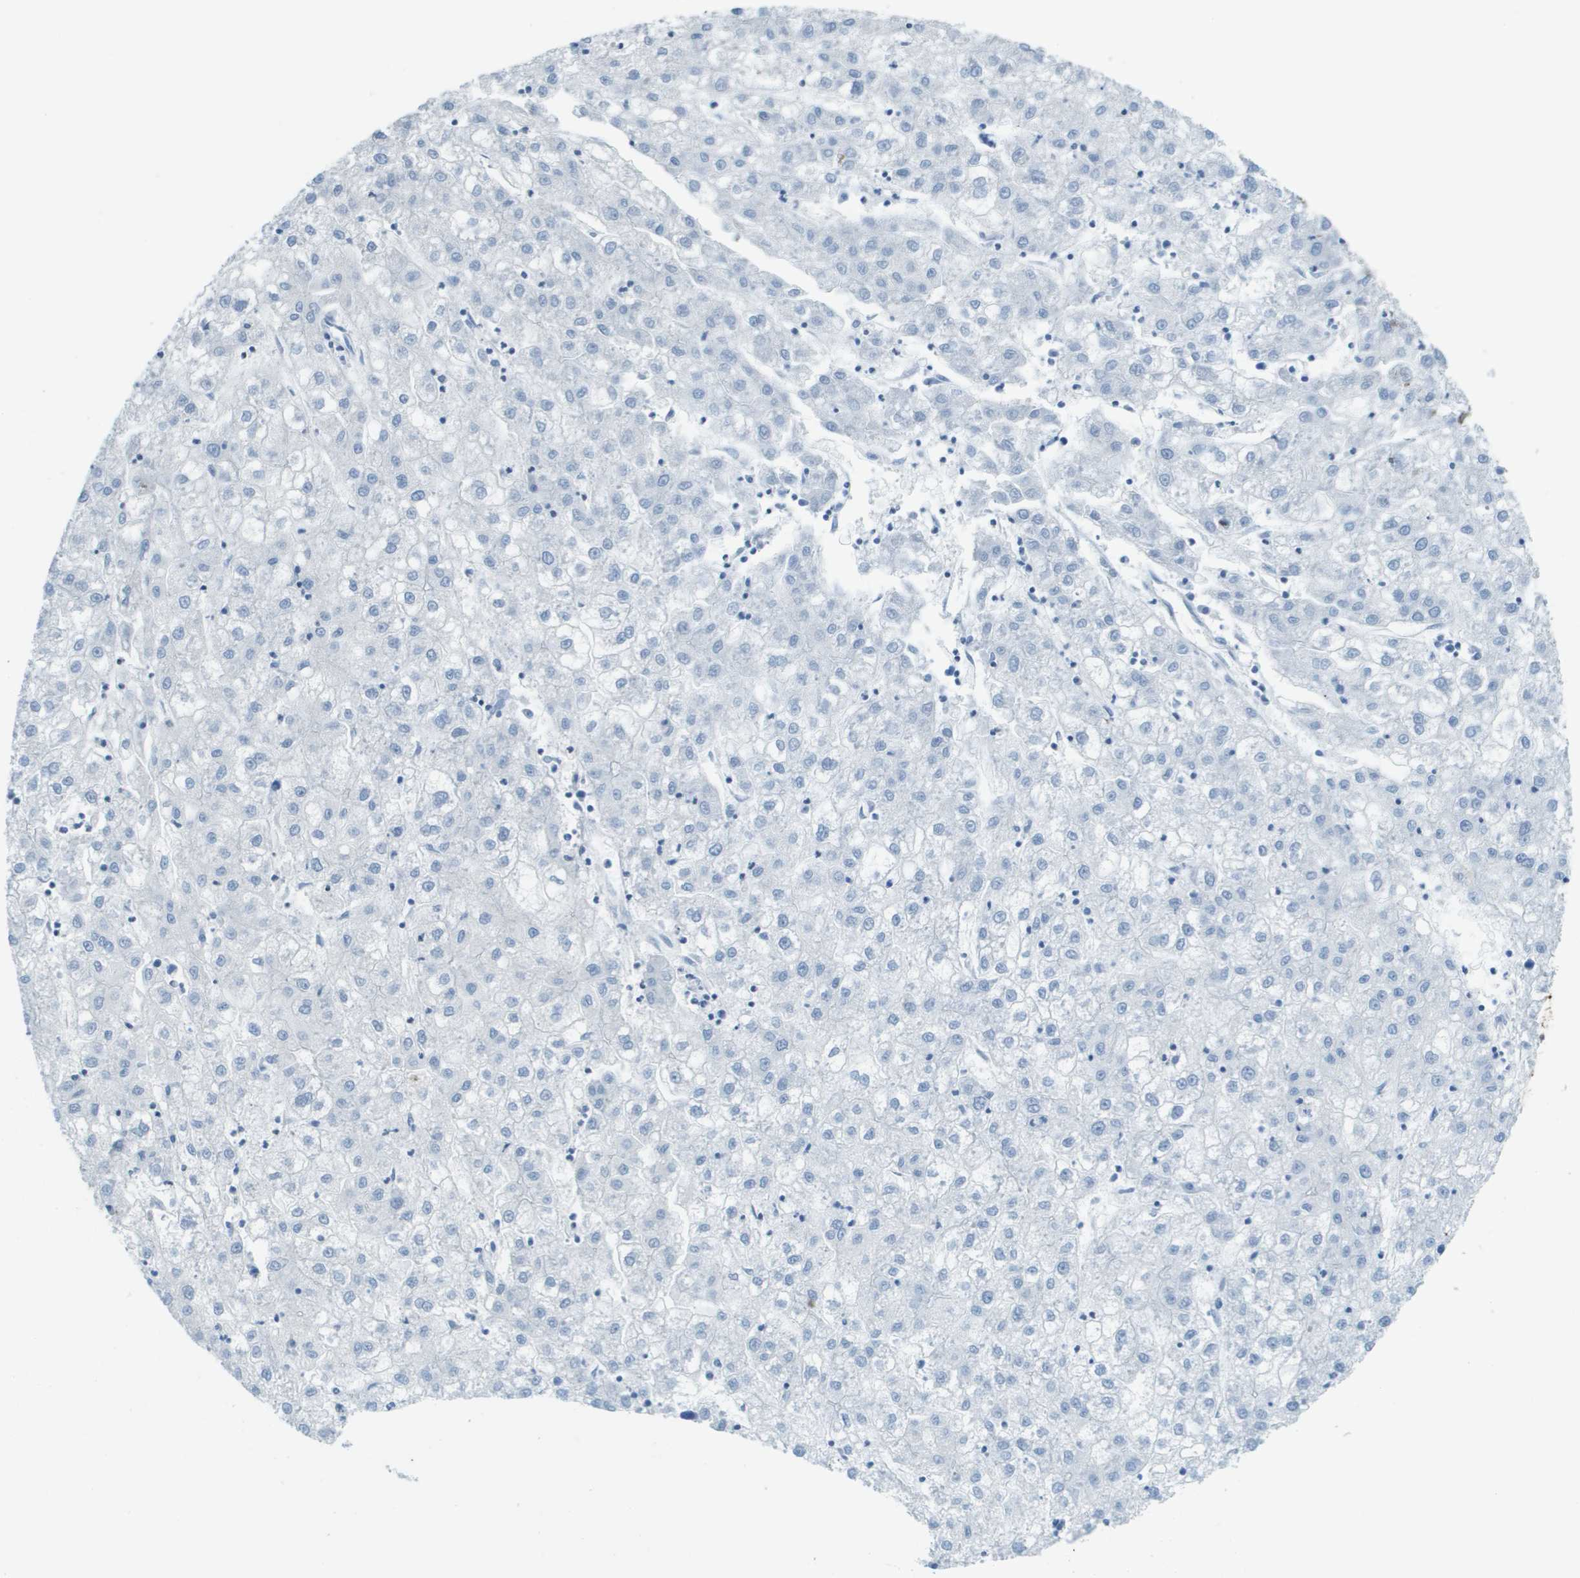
{"staining": {"intensity": "negative", "quantity": "none", "location": "none"}, "tissue": "liver cancer", "cell_type": "Tumor cells", "image_type": "cancer", "snomed": [{"axis": "morphology", "description": "Carcinoma, Hepatocellular, NOS"}, {"axis": "topography", "description": "Liver"}], "caption": "Liver cancer (hepatocellular carcinoma) was stained to show a protein in brown. There is no significant staining in tumor cells. (DAB immunohistochemistry visualized using brightfield microscopy, high magnification).", "gene": "DCN", "patient": {"sex": "male", "age": 72}}